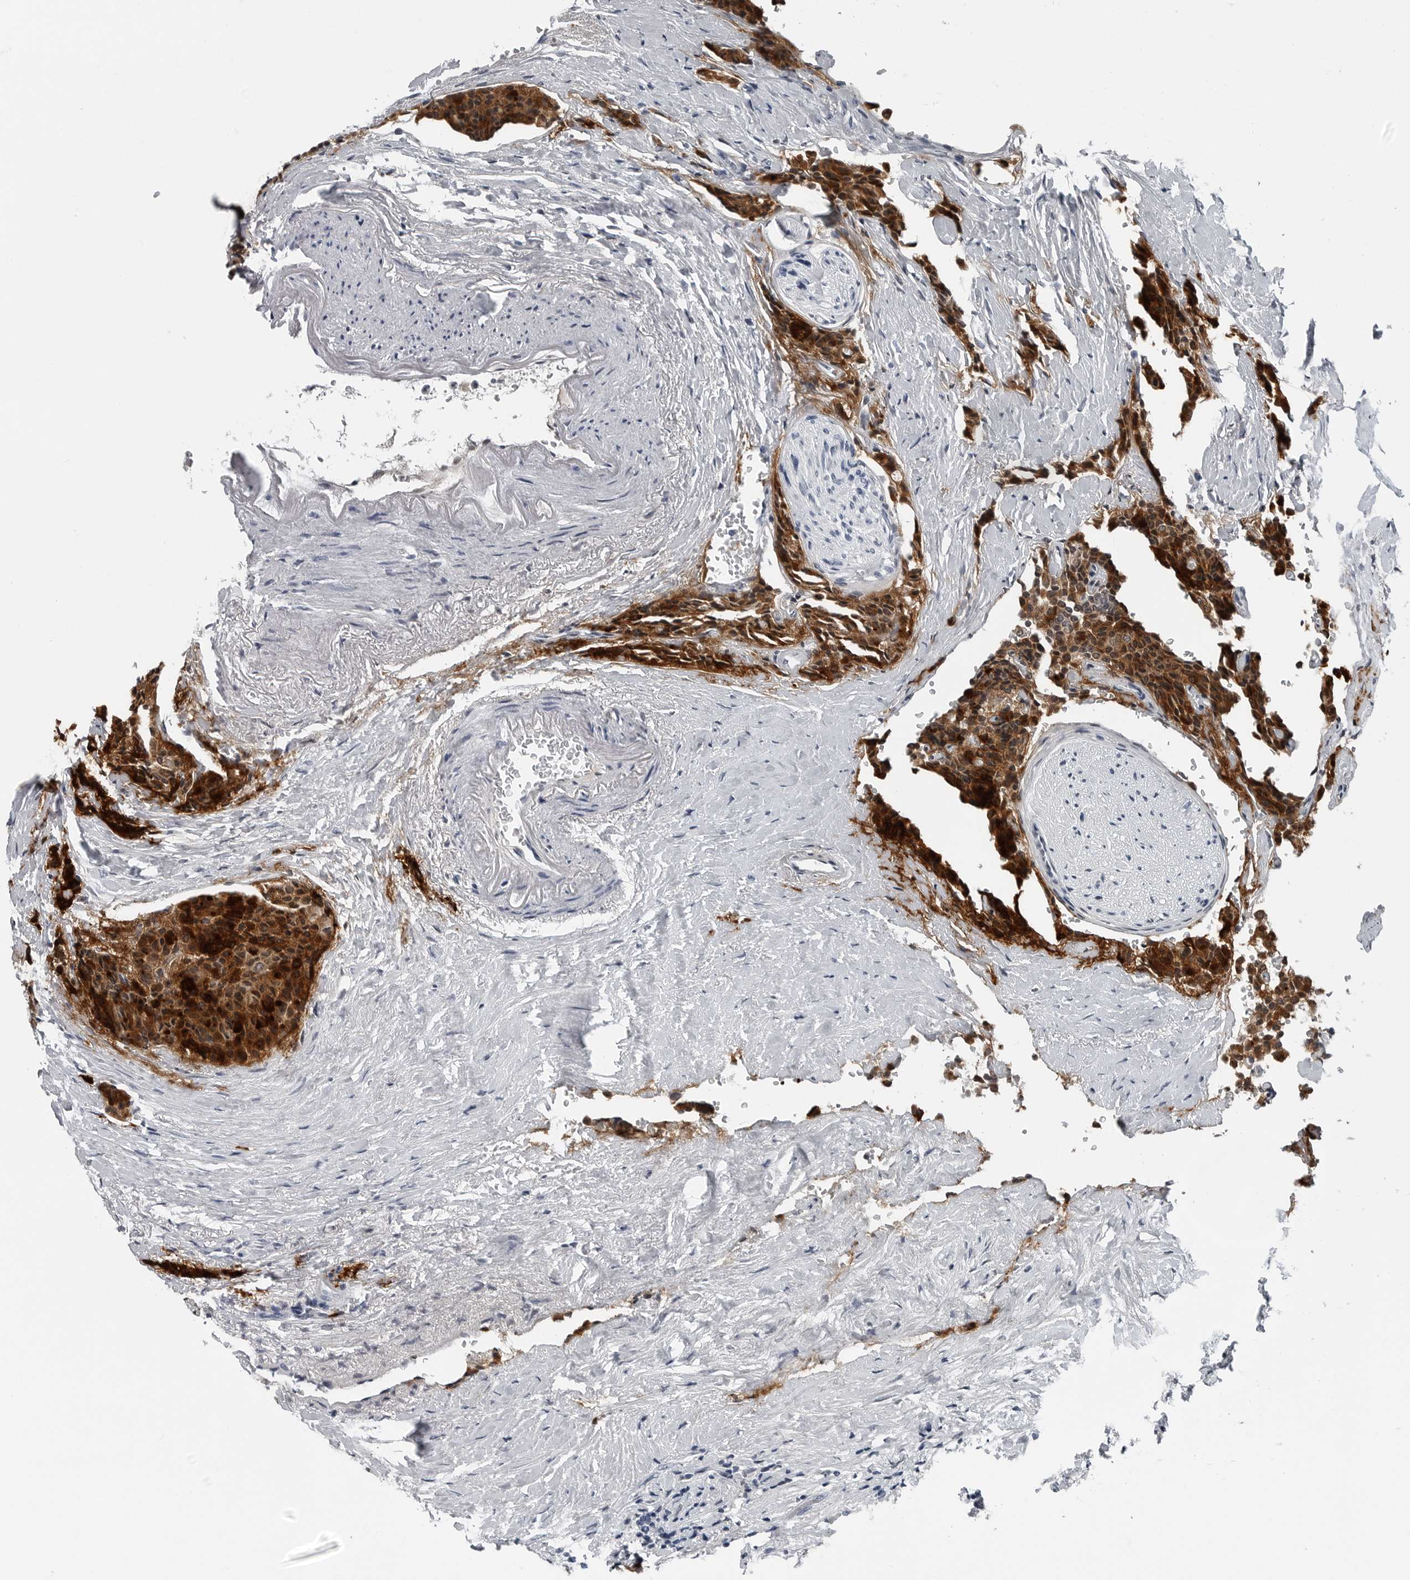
{"staining": {"intensity": "moderate", "quantity": ">75%", "location": "cytoplasmic/membranous,nuclear"}, "tissue": "carcinoid", "cell_type": "Tumor cells", "image_type": "cancer", "snomed": [{"axis": "morphology", "description": "Carcinoid, malignant, NOS"}, {"axis": "topography", "description": "Colon"}], "caption": "A brown stain highlights moderate cytoplasmic/membranous and nuclear expression of a protein in human carcinoid tumor cells.", "gene": "SPINK1", "patient": {"sex": "female", "age": 61}}